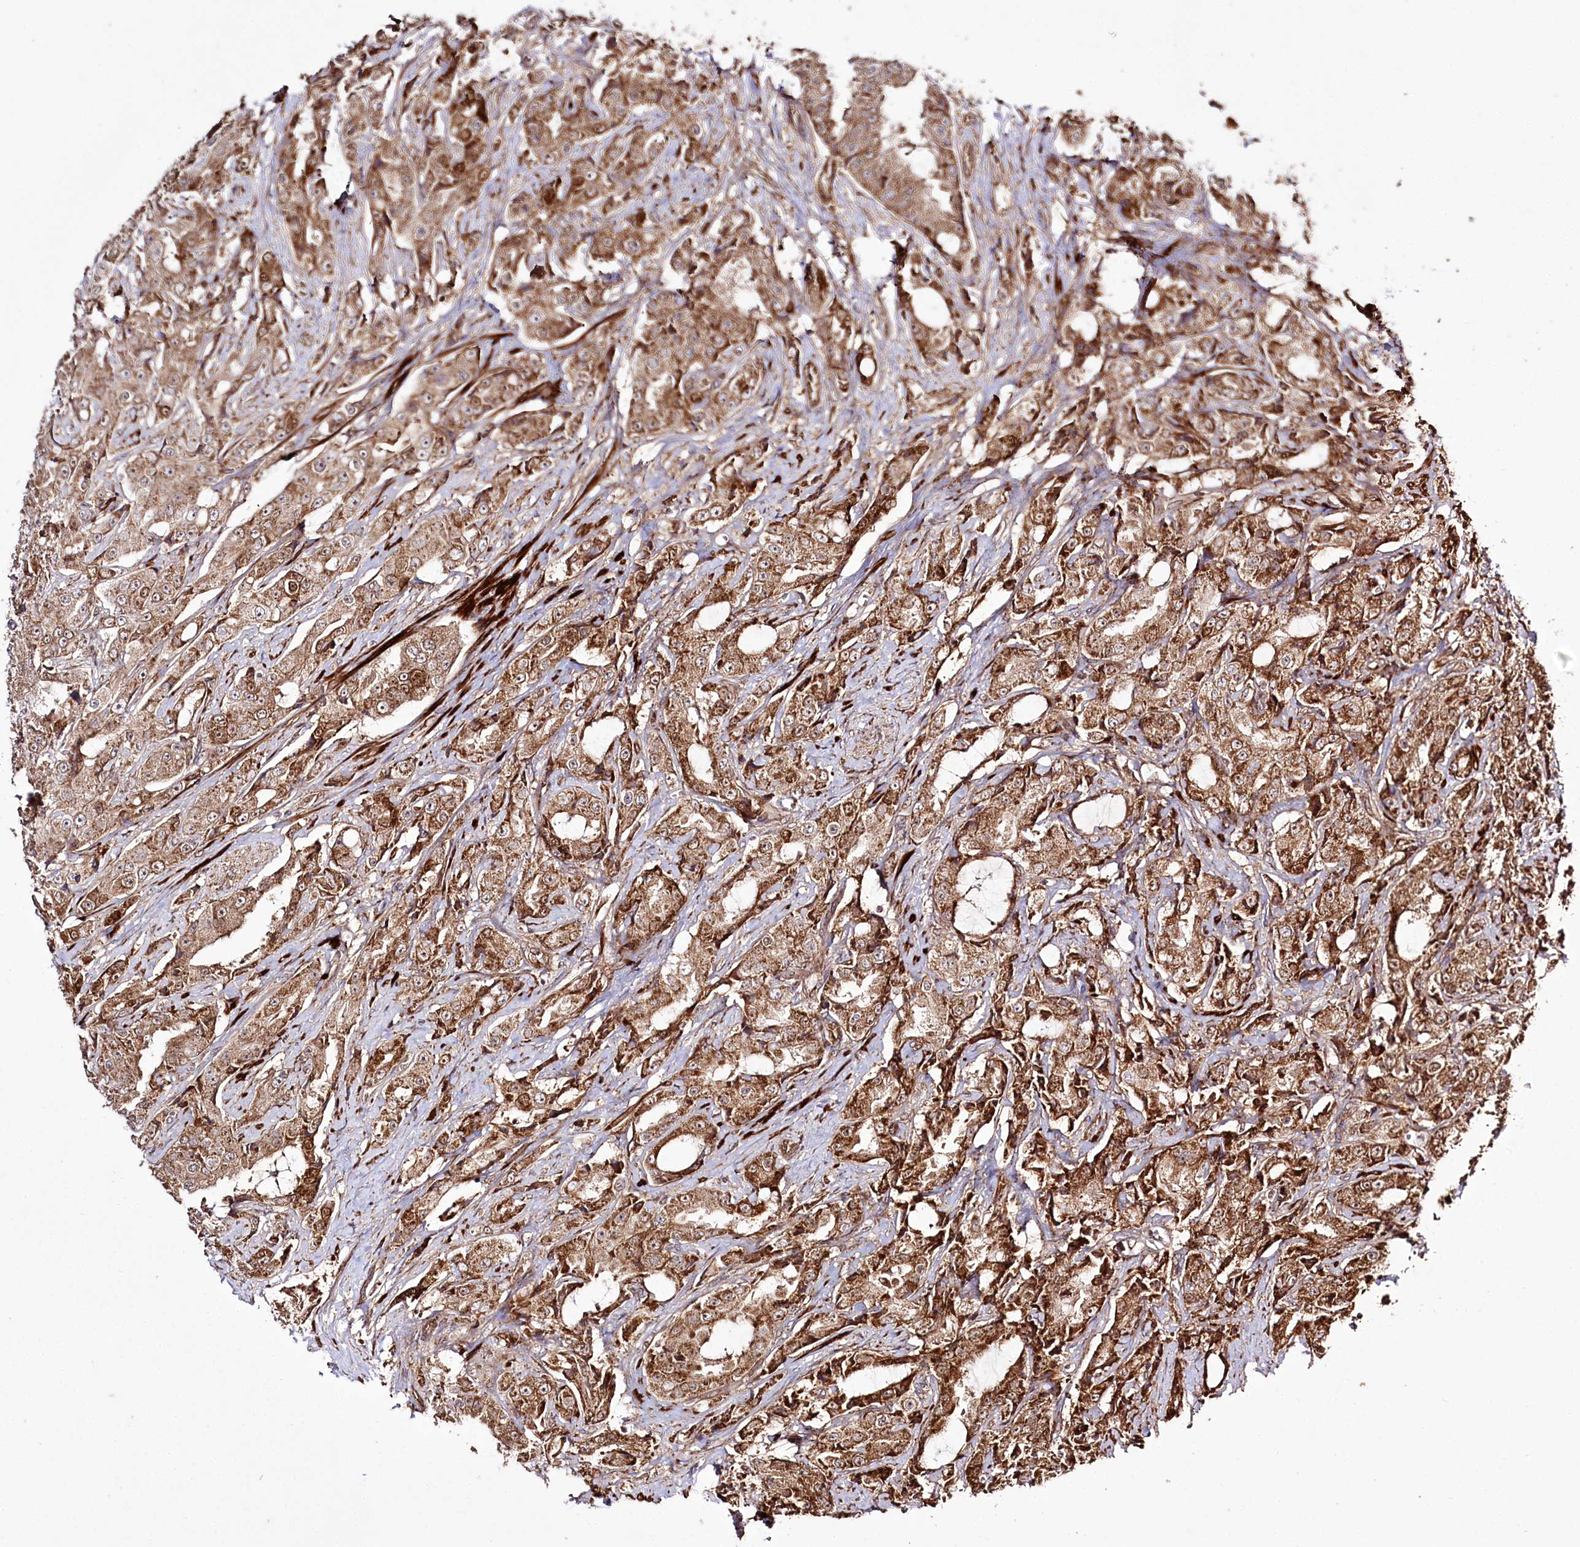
{"staining": {"intensity": "moderate", "quantity": ">75%", "location": "cytoplasmic/membranous"}, "tissue": "prostate cancer", "cell_type": "Tumor cells", "image_type": "cancer", "snomed": [{"axis": "morphology", "description": "Adenocarcinoma, High grade"}, {"axis": "topography", "description": "Prostate"}], "caption": "Prostate cancer (high-grade adenocarcinoma) stained with IHC exhibits moderate cytoplasmic/membranous expression in about >75% of tumor cells.", "gene": "REXO2", "patient": {"sex": "male", "age": 73}}